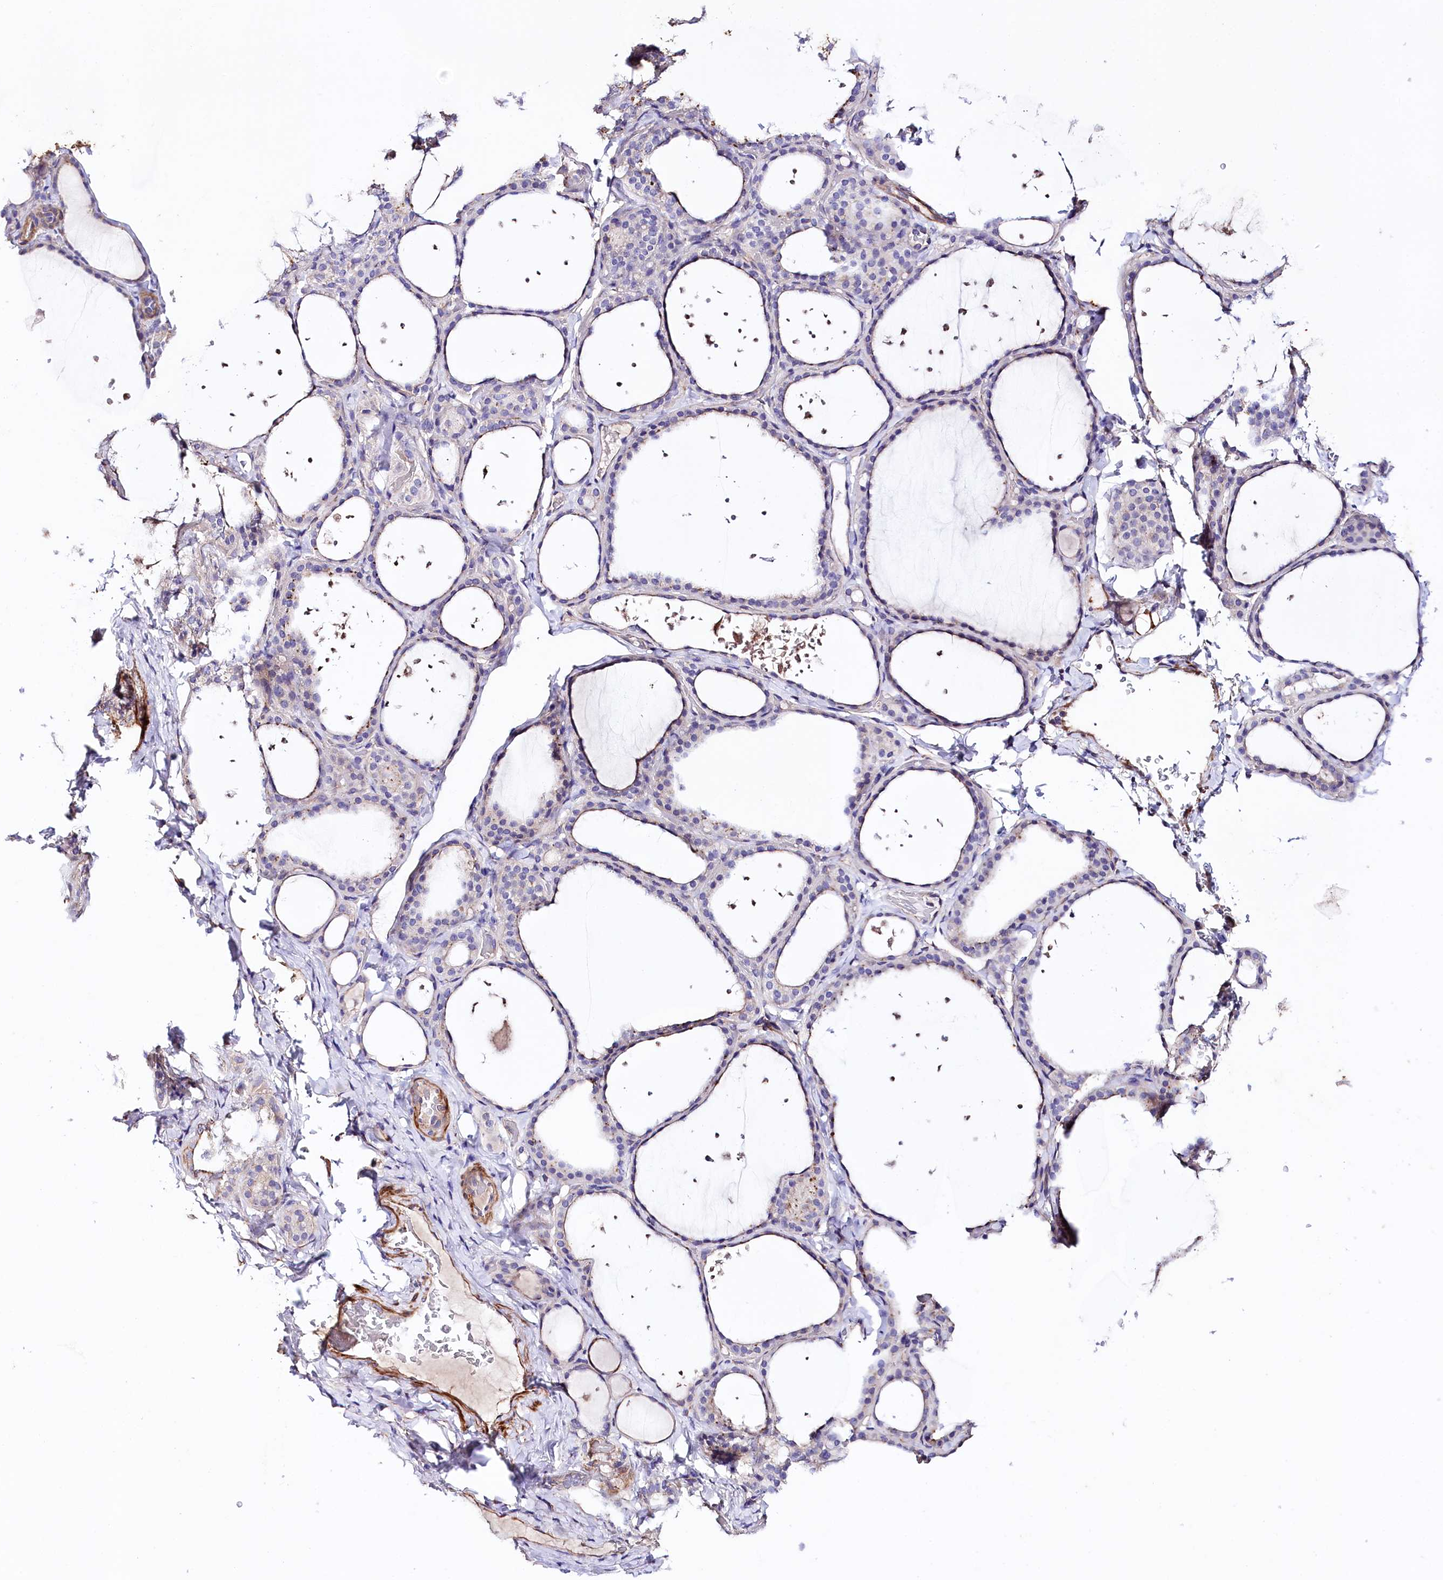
{"staining": {"intensity": "weak", "quantity": "<25%", "location": "cytoplasmic/membranous"}, "tissue": "thyroid gland", "cell_type": "Glandular cells", "image_type": "normal", "snomed": [{"axis": "morphology", "description": "Normal tissue, NOS"}, {"axis": "topography", "description": "Thyroid gland"}], "caption": "Immunohistochemical staining of benign thyroid gland reveals no significant expression in glandular cells. Nuclei are stained in blue.", "gene": "SLC7A1", "patient": {"sex": "female", "age": 44}}